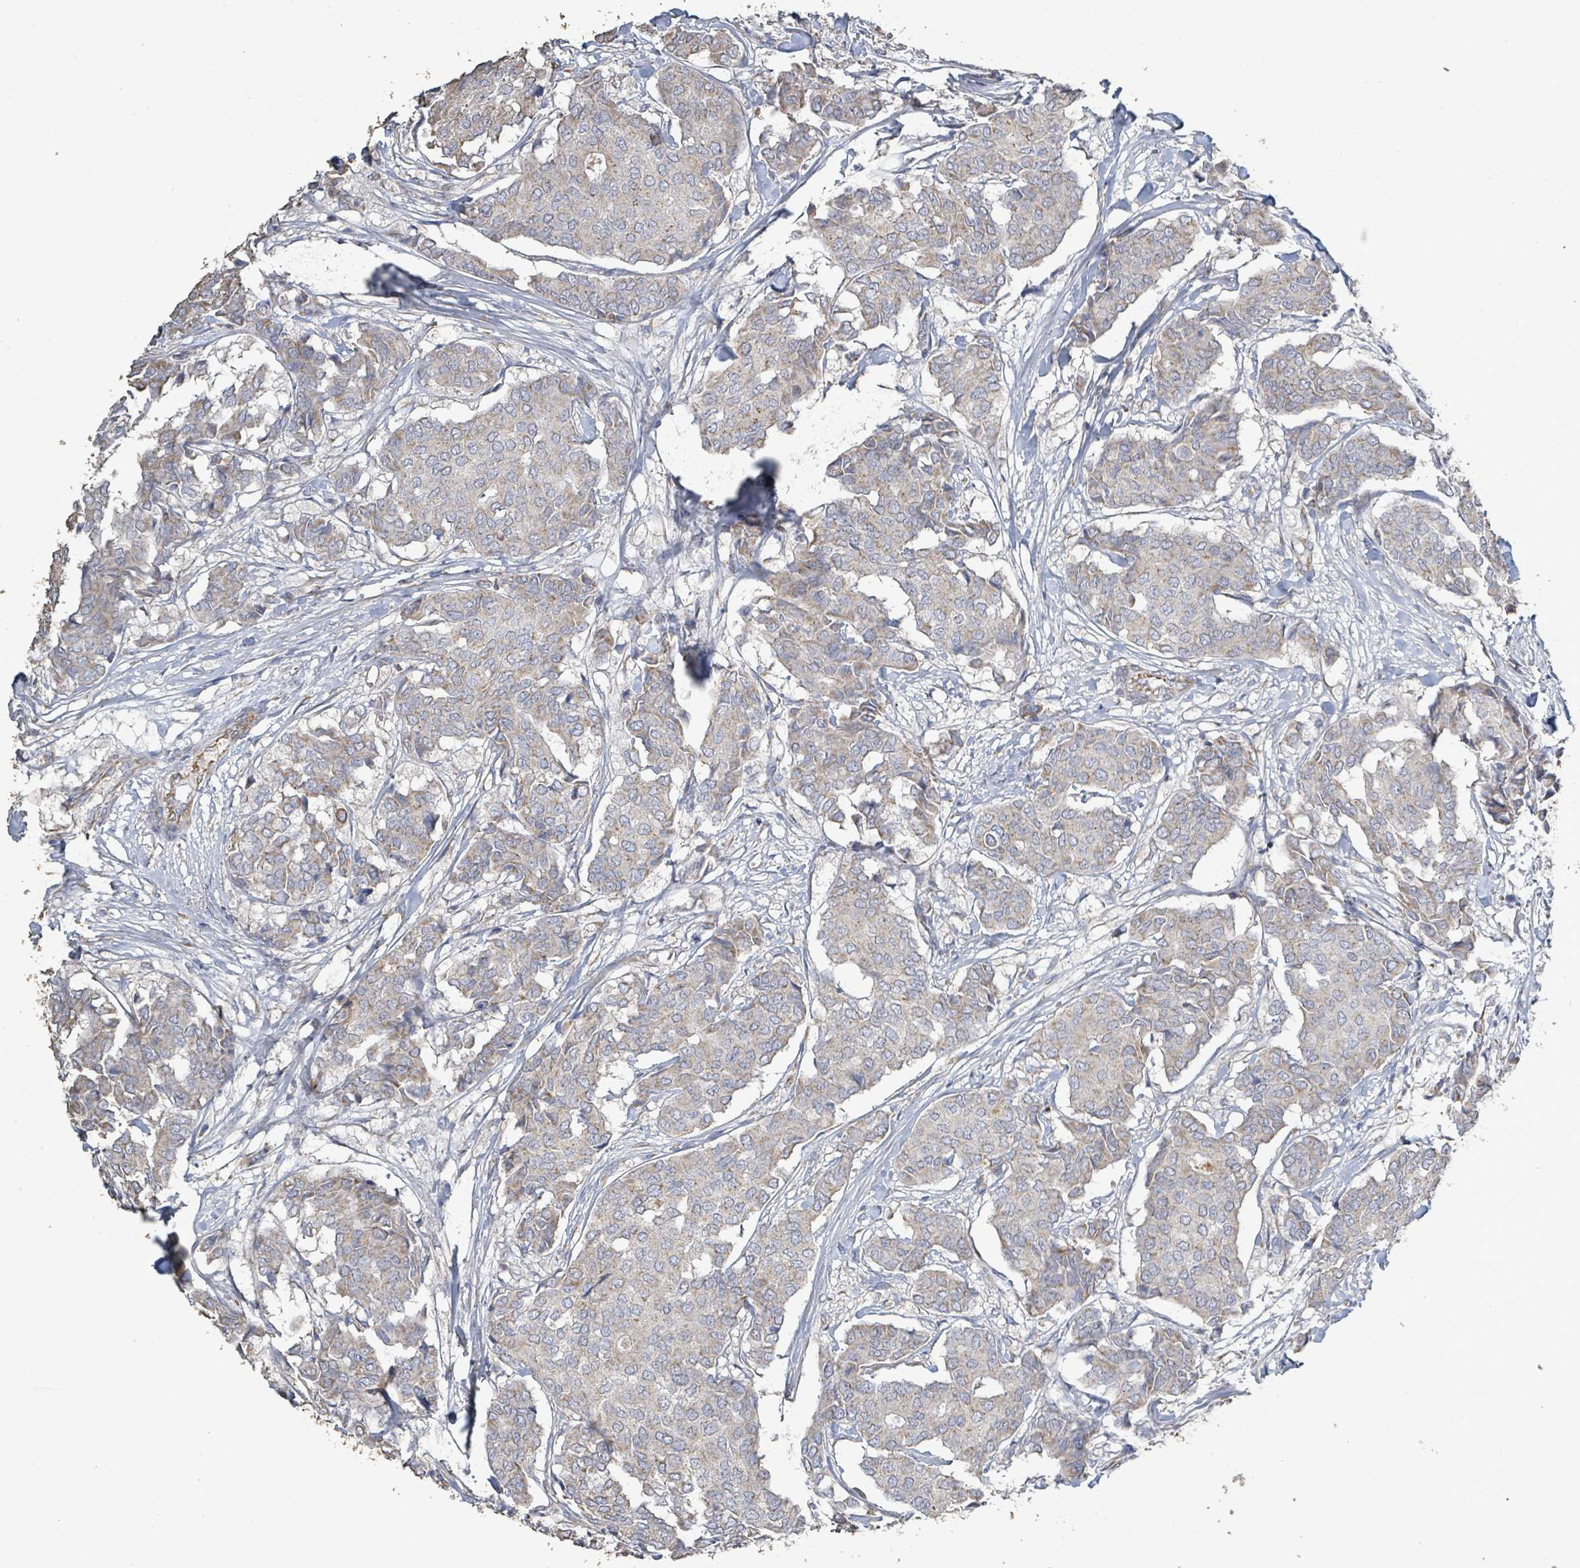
{"staining": {"intensity": "weak", "quantity": ">75%", "location": "cytoplasmic/membranous"}, "tissue": "breast cancer", "cell_type": "Tumor cells", "image_type": "cancer", "snomed": [{"axis": "morphology", "description": "Duct carcinoma"}, {"axis": "topography", "description": "Breast"}], "caption": "Immunohistochemical staining of human intraductal carcinoma (breast) demonstrates low levels of weak cytoplasmic/membranous staining in about >75% of tumor cells.", "gene": "ALG12", "patient": {"sex": "female", "age": 75}}